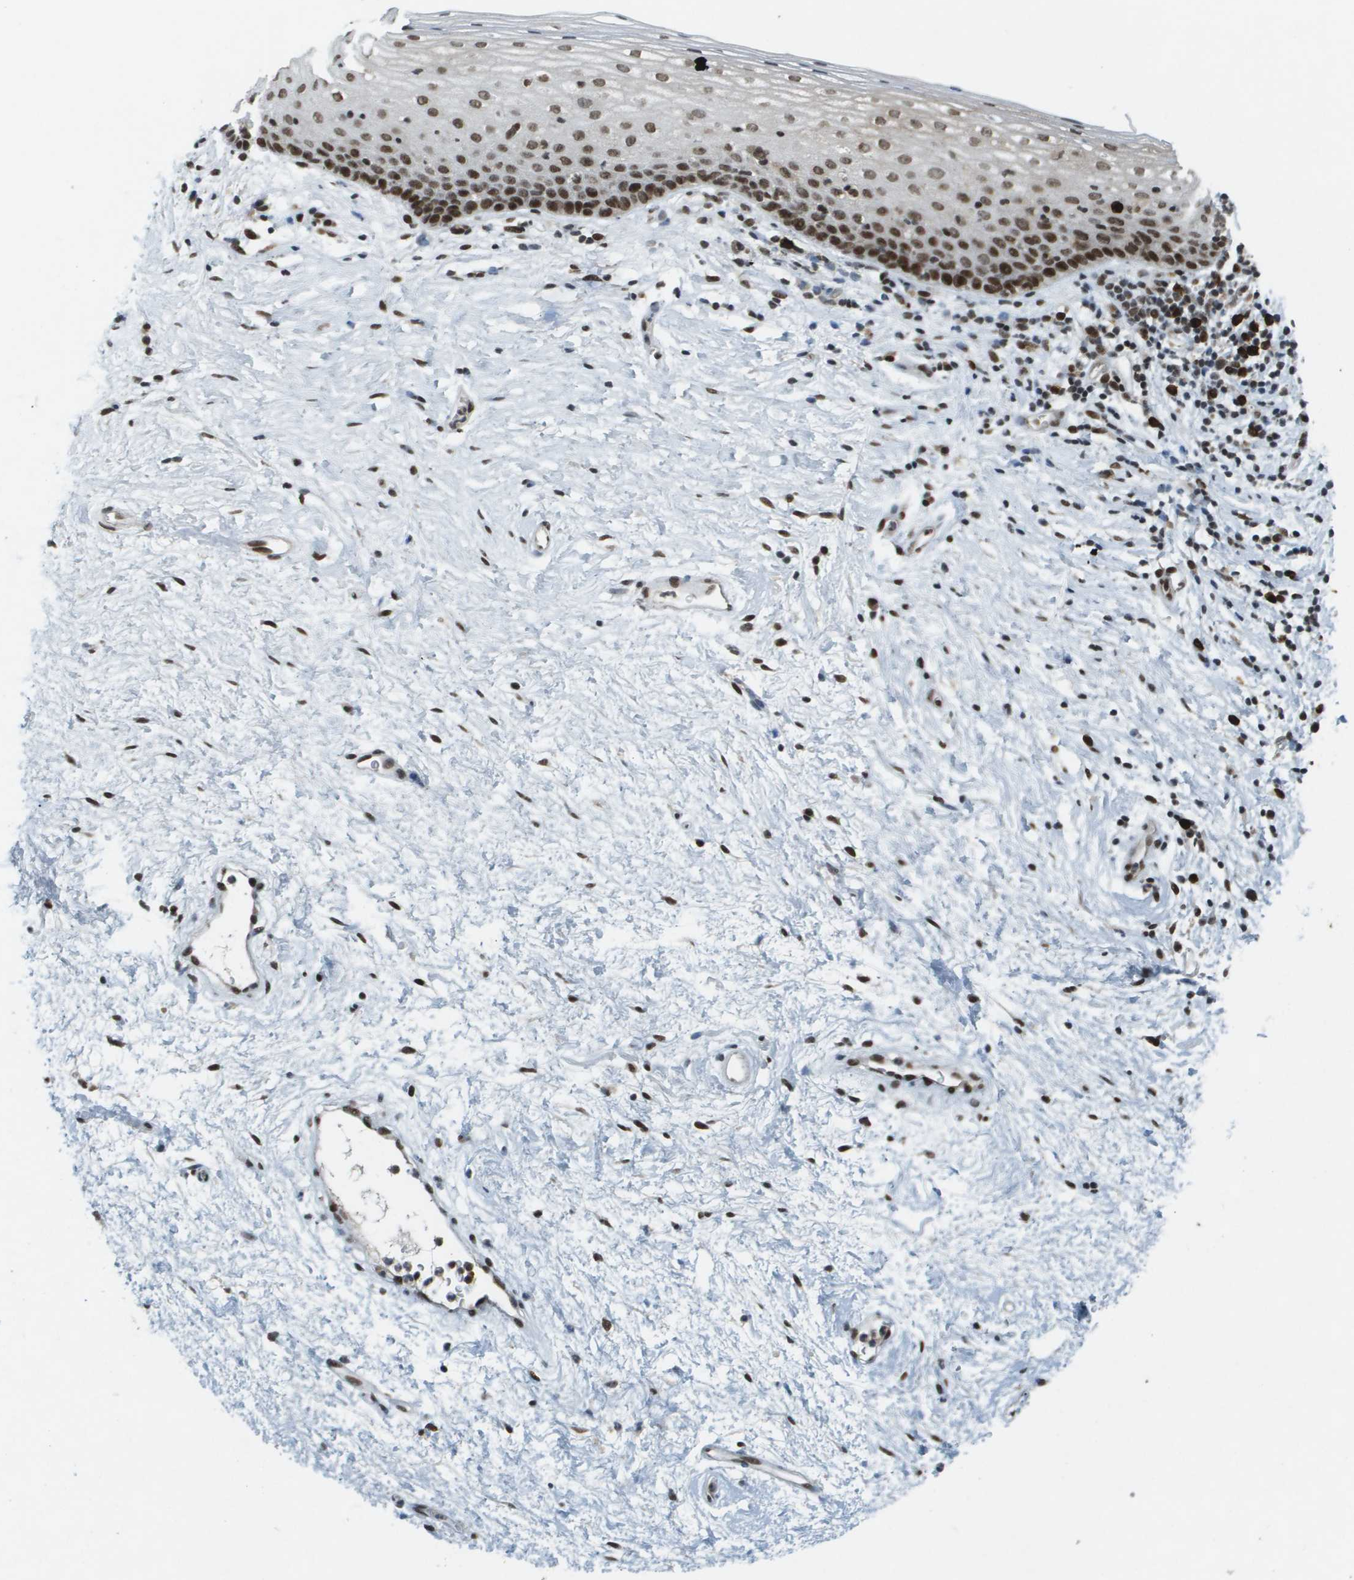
{"staining": {"intensity": "strong", "quantity": ">75%", "location": "nuclear"}, "tissue": "vagina", "cell_type": "Squamous epithelial cells", "image_type": "normal", "snomed": [{"axis": "morphology", "description": "Normal tissue, NOS"}, {"axis": "topography", "description": "Vagina"}], "caption": "Immunohistochemical staining of benign vagina displays high levels of strong nuclear expression in approximately >75% of squamous epithelial cells.", "gene": "IRF7", "patient": {"sex": "female", "age": 44}}